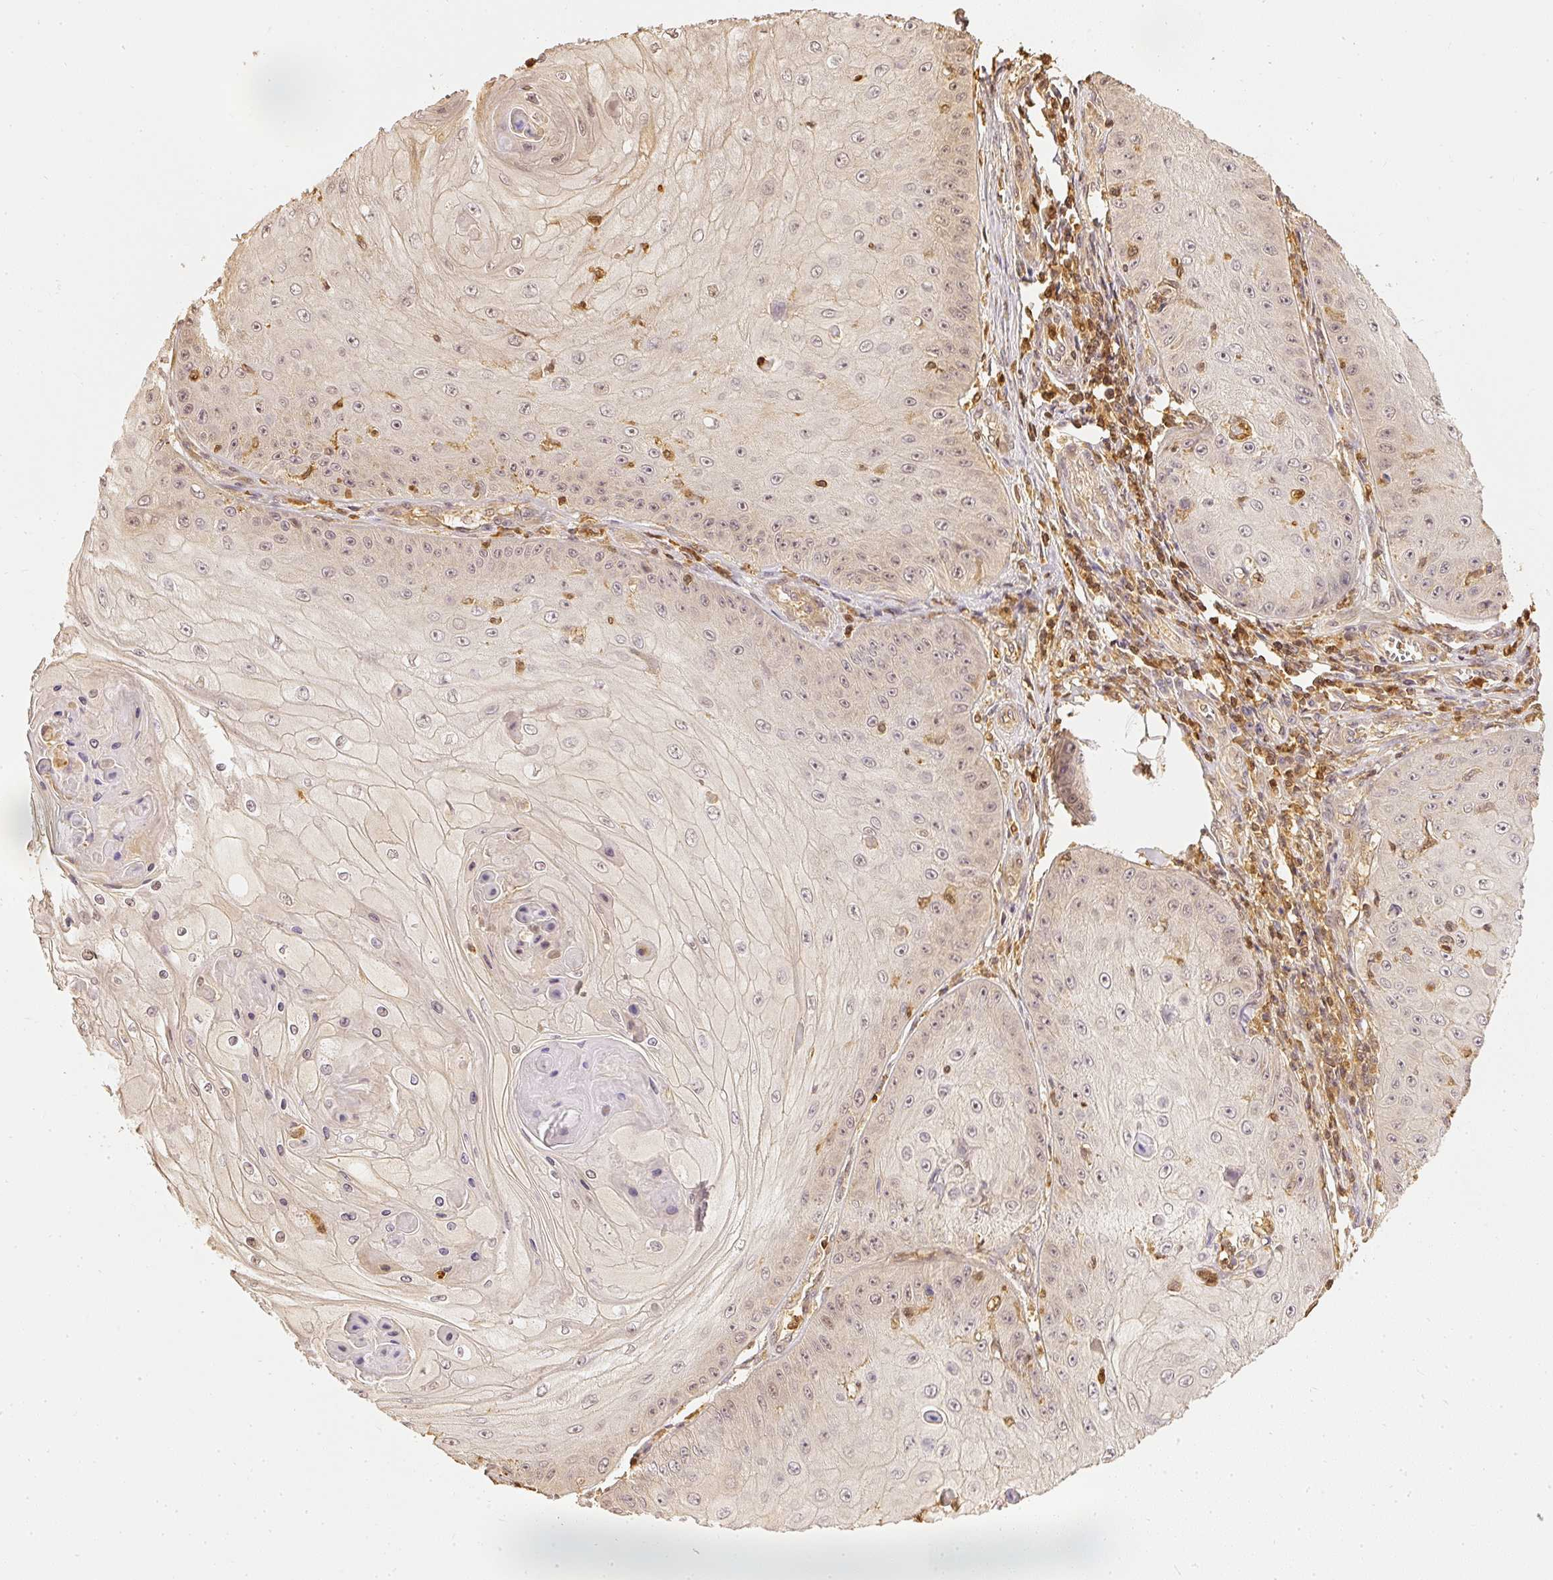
{"staining": {"intensity": "weak", "quantity": "<25%", "location": "cytoplasmic/membranous"}, "tissue": "skin cancer", "cell_type": "Tumor cells", "image_type": "cancer", "snomed": [{"axis": "morphology", "description": "Squamous cell carcinoma, NOS"}, {"axis": "topography", "description": "Skin"}], "caption": "This is a image of immunohistochemistry staining of skin cancer, which shows no expression in tumor cells. The staining was performed using DAB (3,3'-diaminobenzidine) to visualize the protein expression in brown, while the nuclei were stained in blue with hematoxylin (Magnification: 20x).", "gene": "PFN1", "patient": {"sex": "male", "age": 70}}